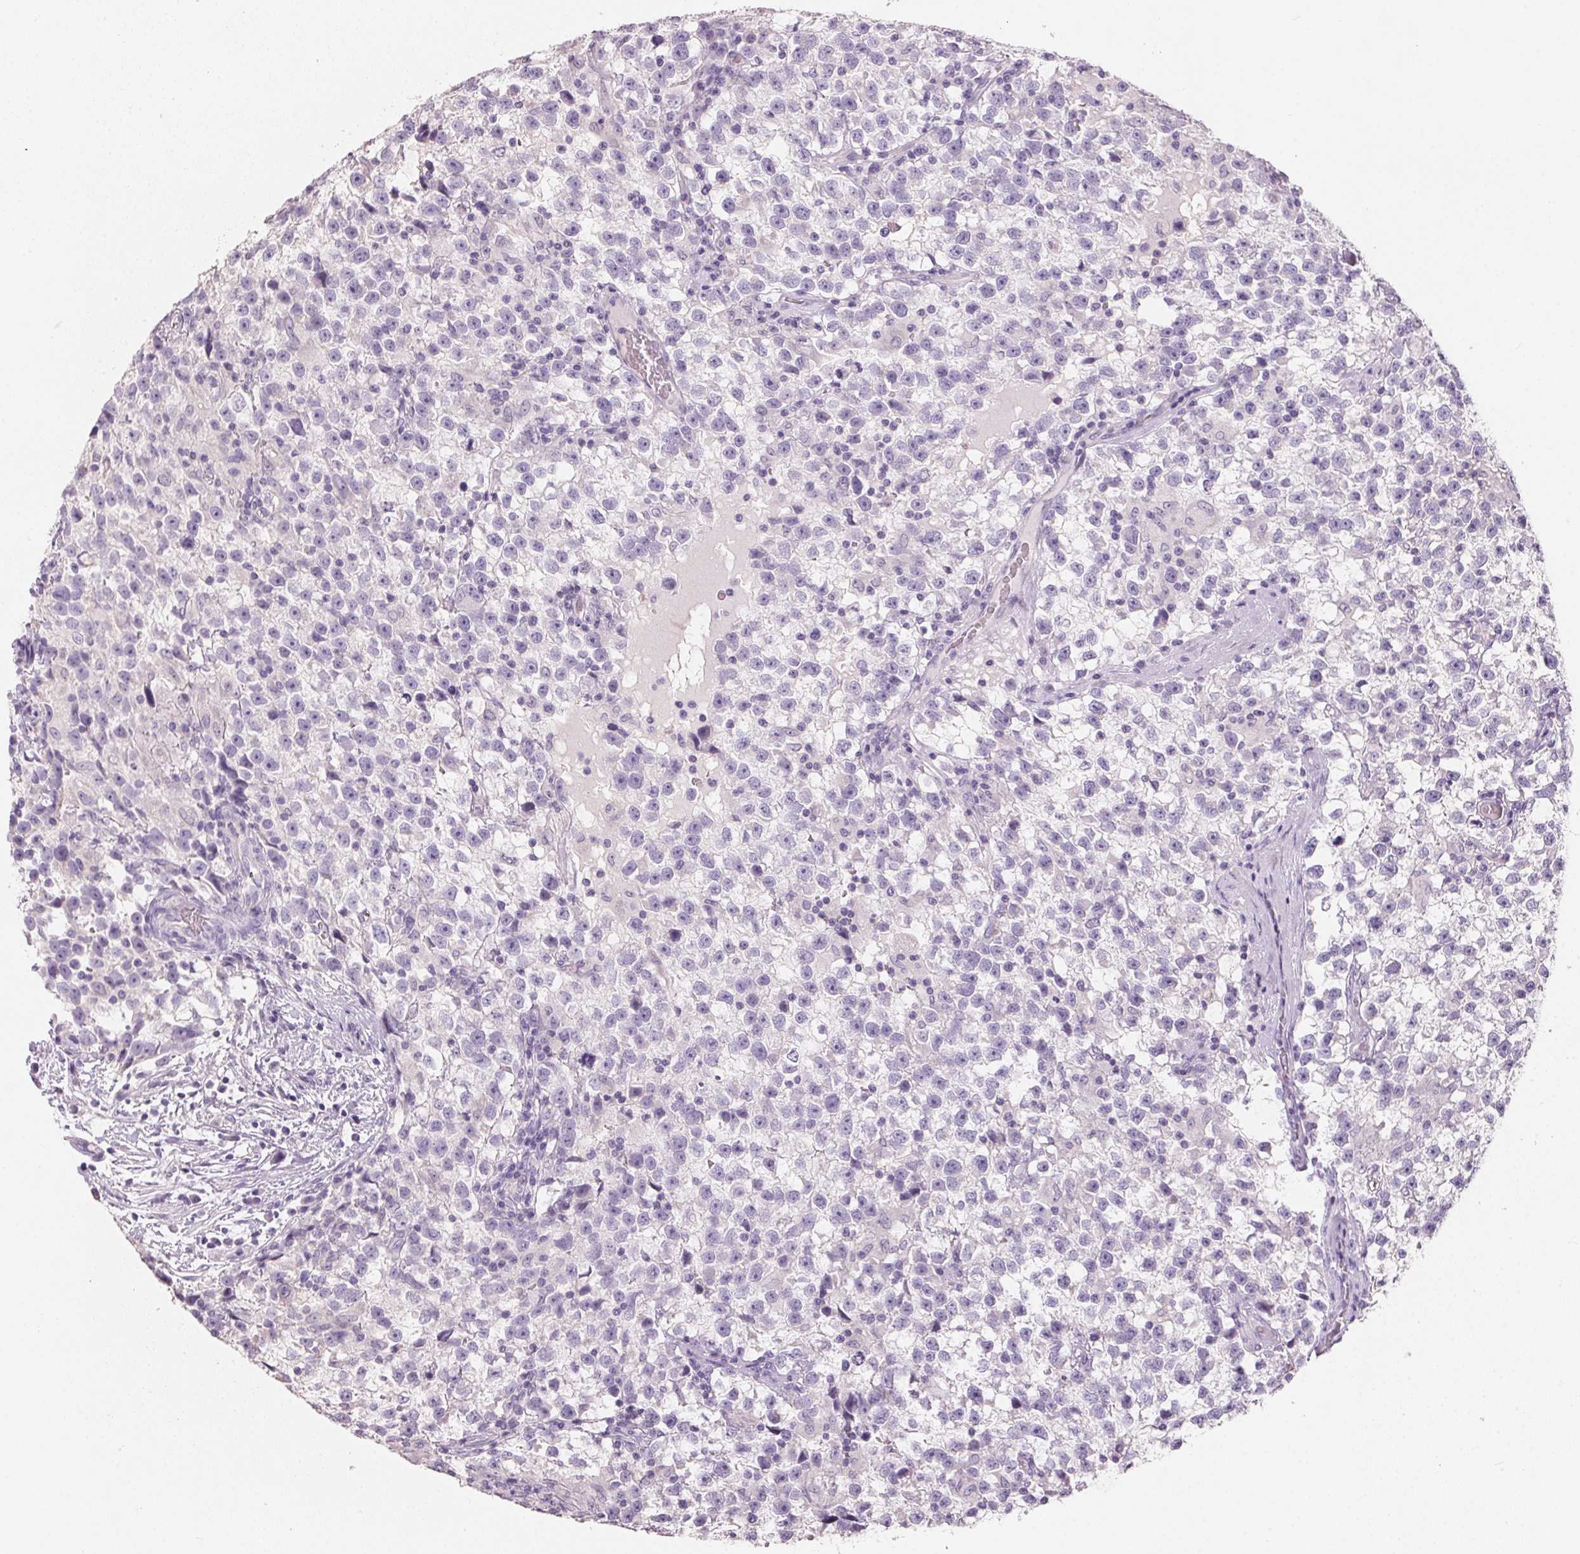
{"staining": {"intensity": "negative", "quantity": "none", "location": "none"}, "tissue": "testis cancer", "cell_type": "Tumor cells", "image_type": "cancer", "snomed": [{"axis": "morphology", "description": "Seminoma, NOS"}, {"axis": "topography", "description": "Testis"}], "caption": "Tumor cells show no significant protein positivity in testis cancer.", "gene": "HSD17B1", "patient": {"sex": "male", "age": 31}}